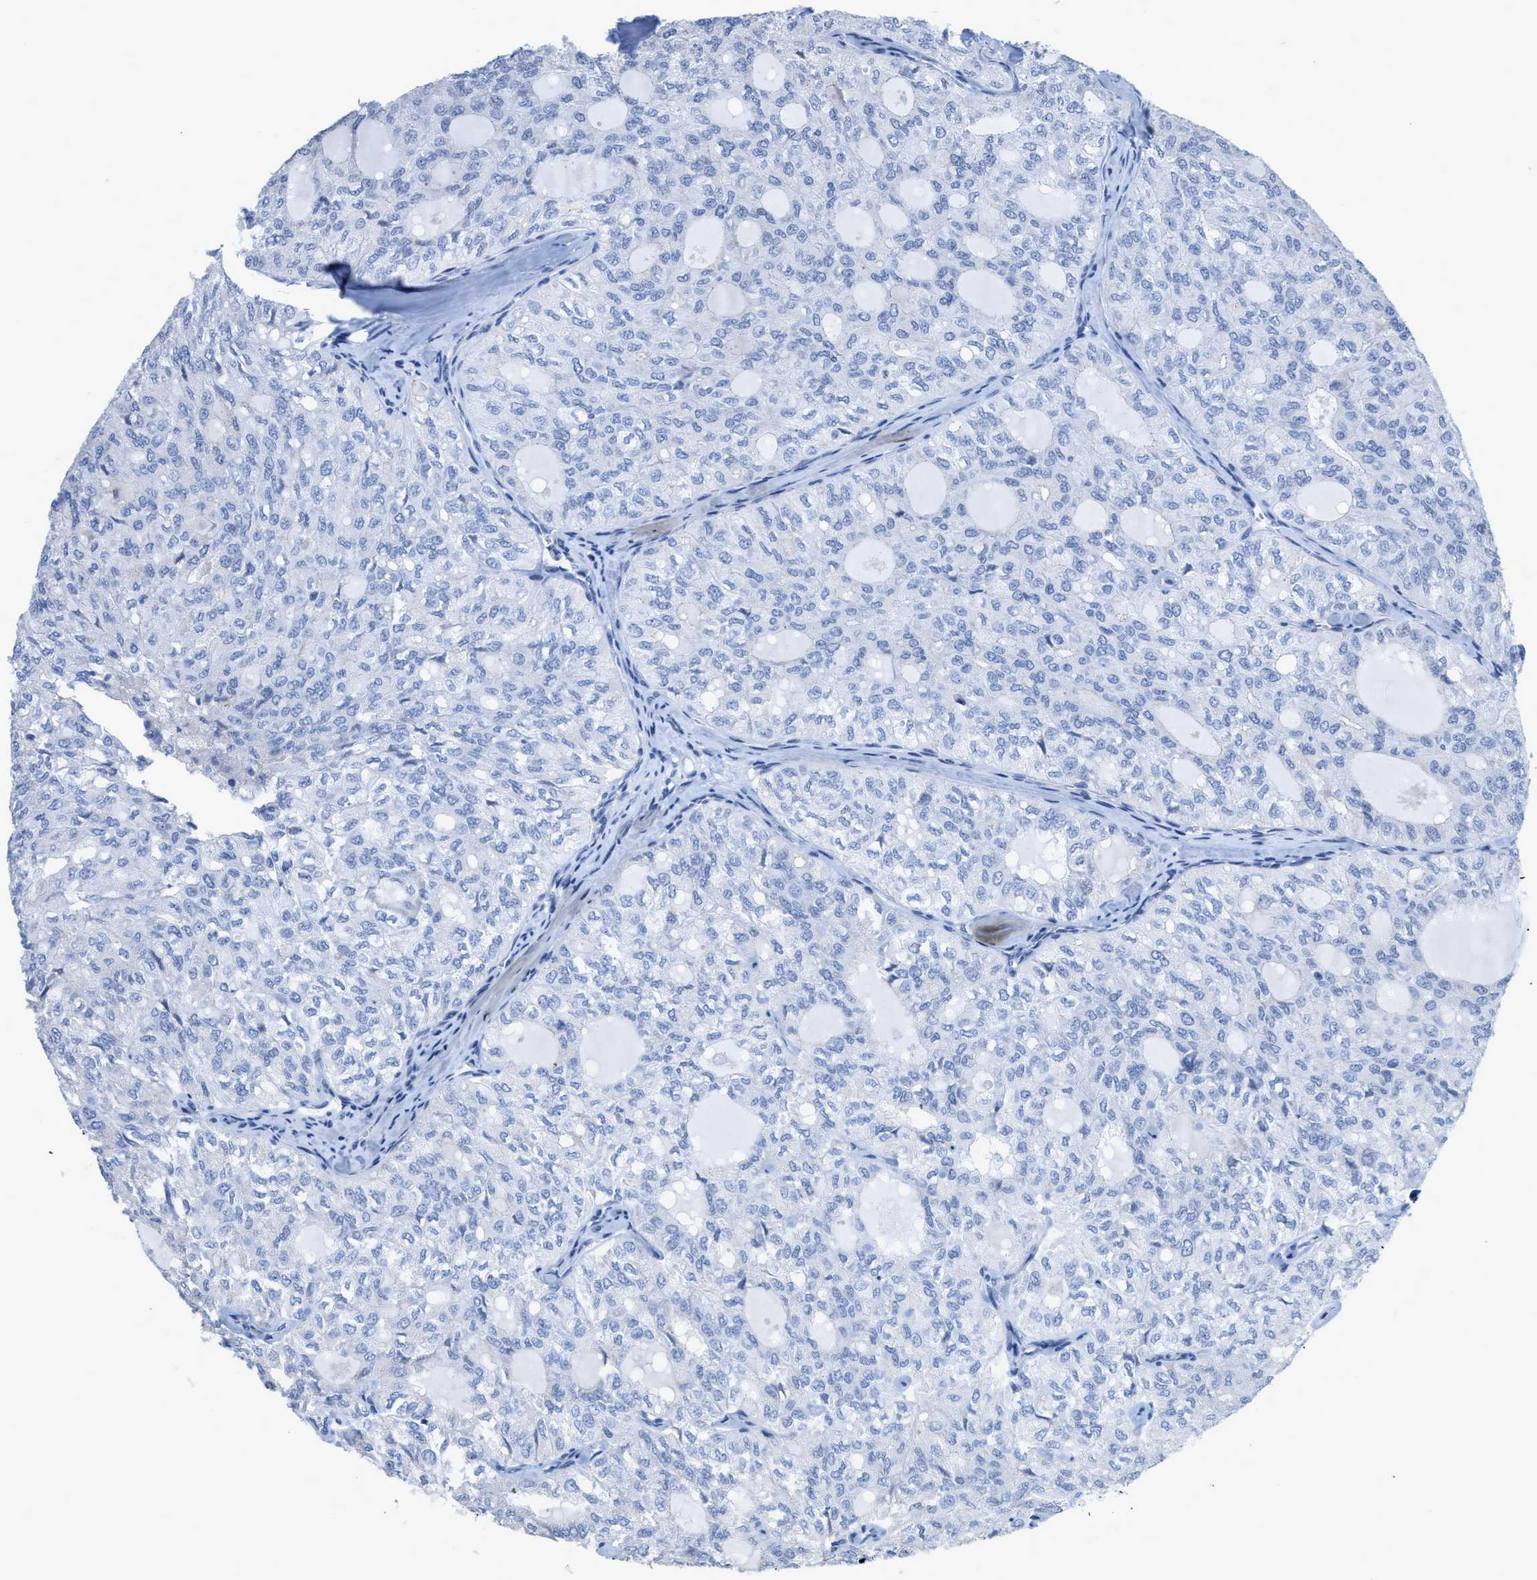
{"staining": {"intensity": "negative", "quantity": "none", "location": "none"}, "tissue": "thyroid cancer", "cell_type": "Tumor cells", "image_type": "cancer", "snomed": [{"axis": "morphology", "description": "Follicular adenoma carcinoma, NOS"}, {"axis": "topography", "description": "Thyroid gland"}], "caption": "IHC image of neoplastic tissue: thyroid follicular adenoma carcinoma stained with DAB (3,3'-diaminobenzidine) exhibits no significant protein positivity in tumor cells.", "gene": "CRYM", "patient": {"sex": "male", "age": 75}}